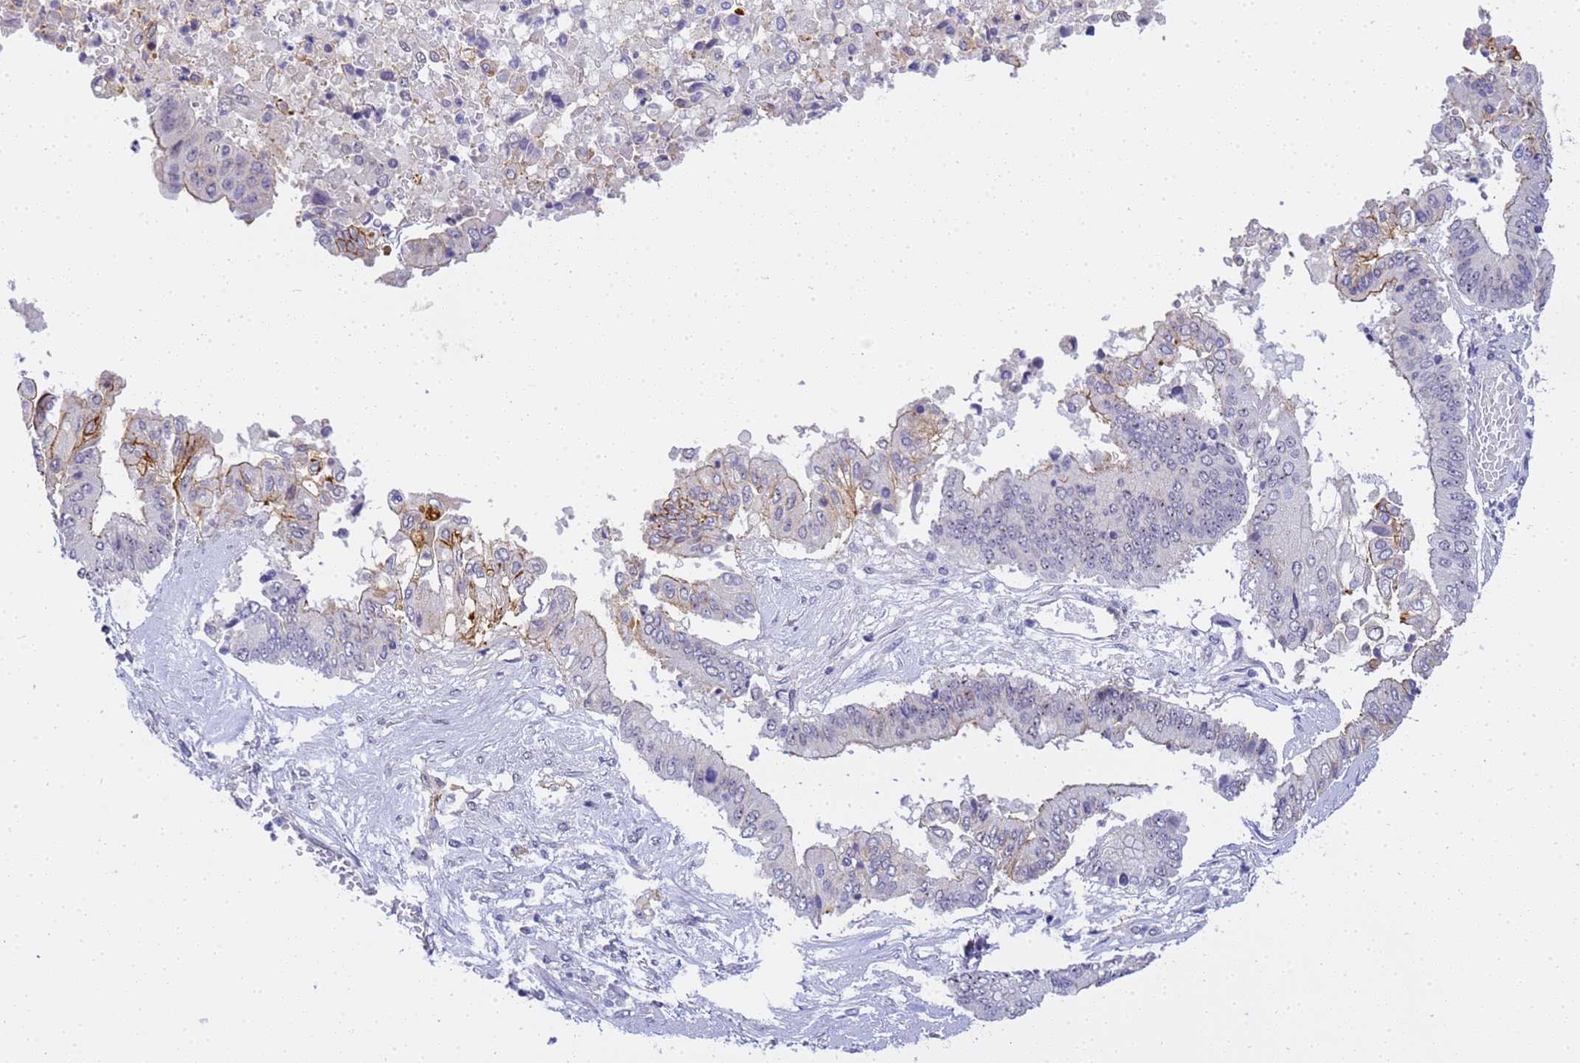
{"staining": {"intensity": "negative", "quantity": "none", "location": "none"}, "tissue": "pancreatic cancer", "cell_type": "Tumor cells", "image_type": "cancer", "snomed": [{"axis": "morphology", "description": "Adenocarcinoma, NOS"}, {"axis": "topography", "description": "Pancreas"}], "caption": "Immunohistochemistry of pancreatic cancer exhibits no positivity in tumor cells.", "gene": "GON4L", "patient": {"sex": "female", "age": 77}}